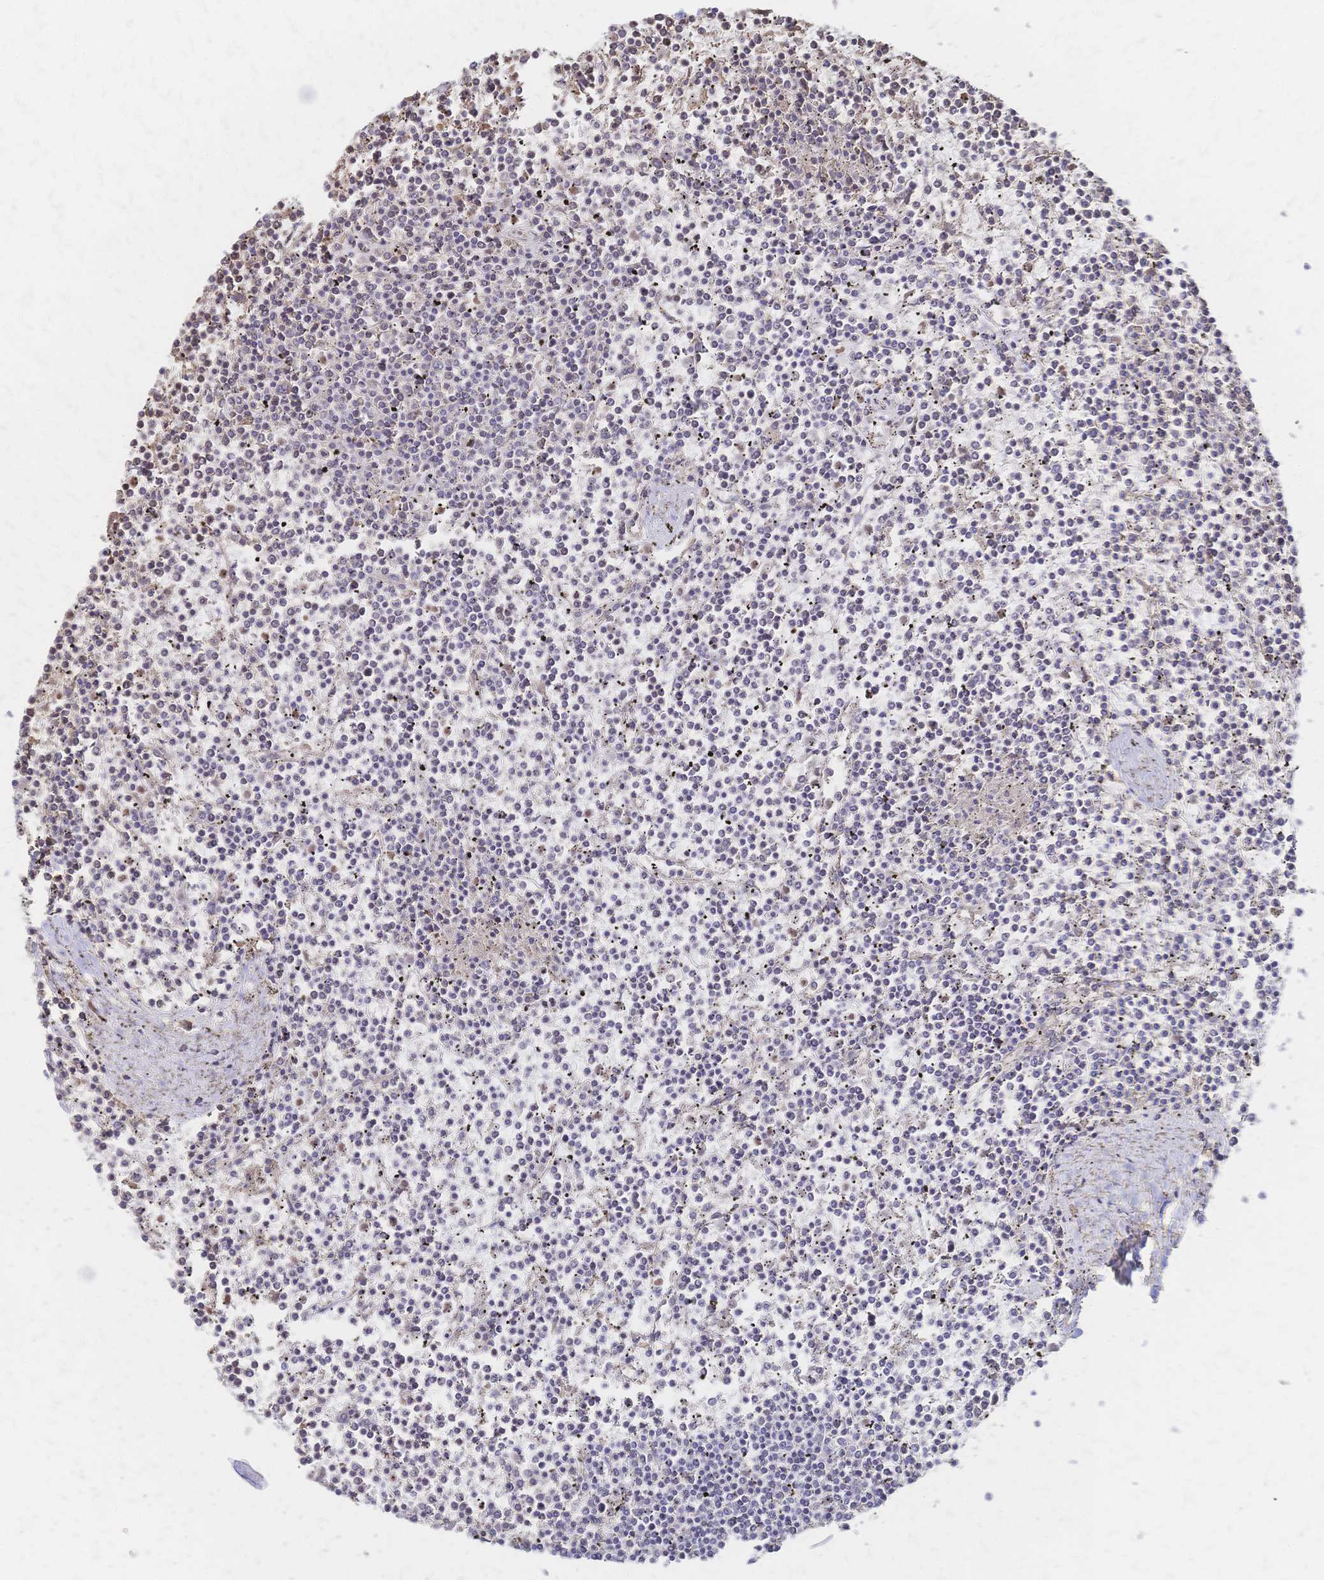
{"staining": {"intensity": "negative", "quantity": "none", "location": "none"}, "tissue": "lymphoma", "cell_type": "Tumor cells", "image_type": "cancer", "snomed": [{"axis": "morphology", "description": "Malignant lymphoma, non-Hodgkin's type, Low grade"}, {"axis": "topography", "description": "Spleen"}], "caption": "Histopathology image shows no protein expression in tumor cells of low-grade malignant lymphoma, non-Hodgkin's type tissue.", "gene": "SLC5A1", "patient": {"sex": "female", "age": 19}}